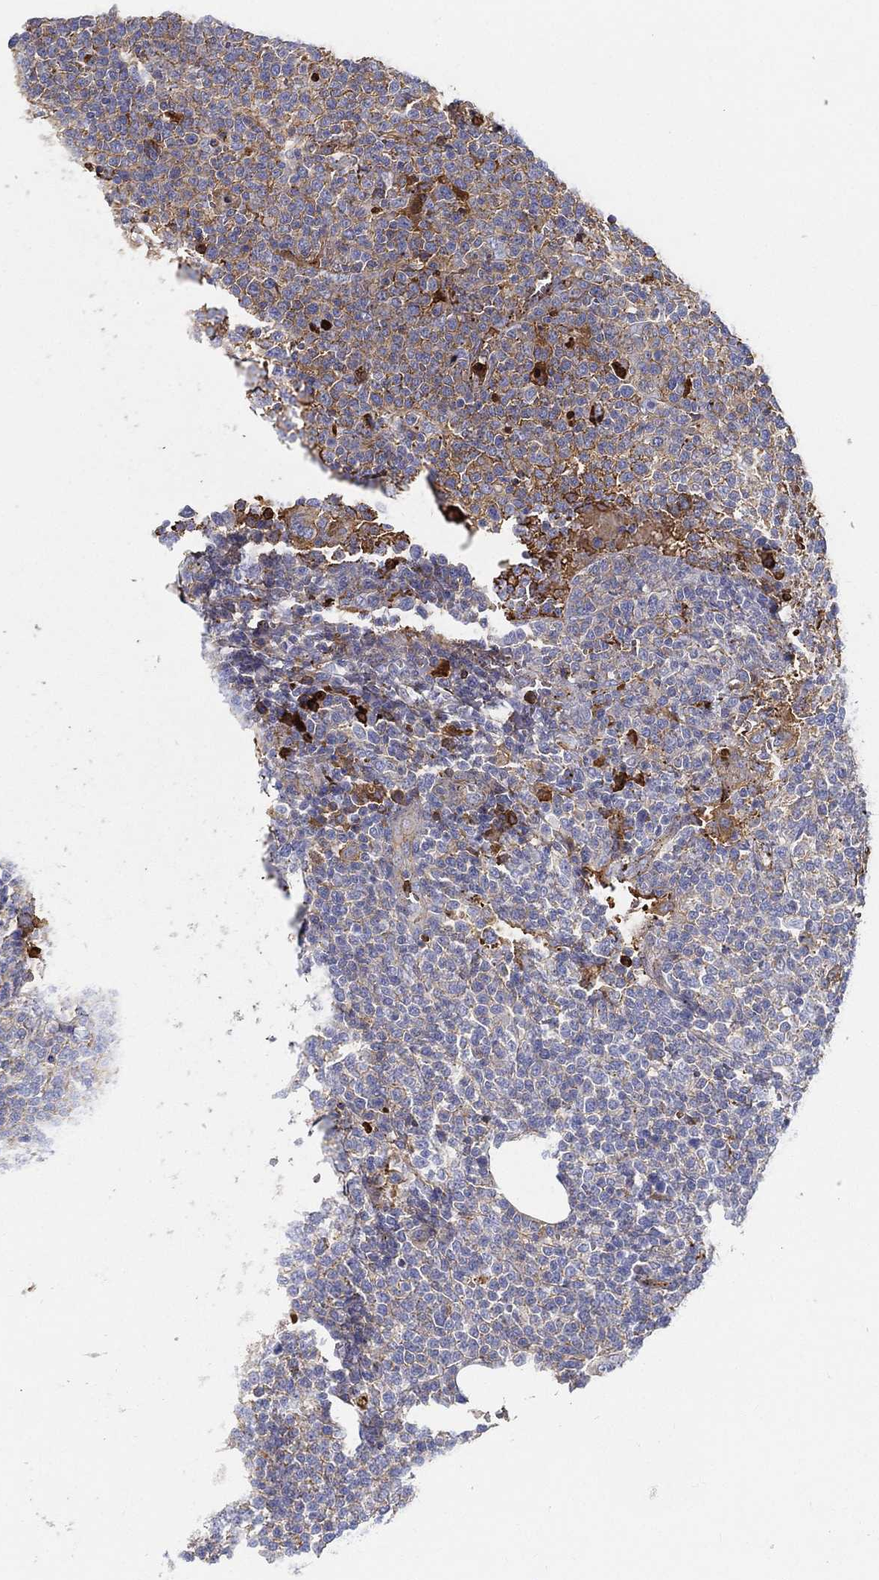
{"staining": {"intensity": "negative", "quantity": "none", "location": "none"}, "tissue": "lymphoma", "cell_type": "Tumor cells", "image_type": "cancer", "snomed": [{"axis": "morphology", "description": "Malignant lymphoma, non-Hodgkin's type, High grade"}, {"axis": "topography", "description": "Lymph node"}], "caption": "Protein analysis of high-grade malignant lymphoma, non-Hodgkin's type demonstrates no significant positivity in tumor cells.", "gene": "IFNB1", "patient": {"sex": "male", "age": 61}}